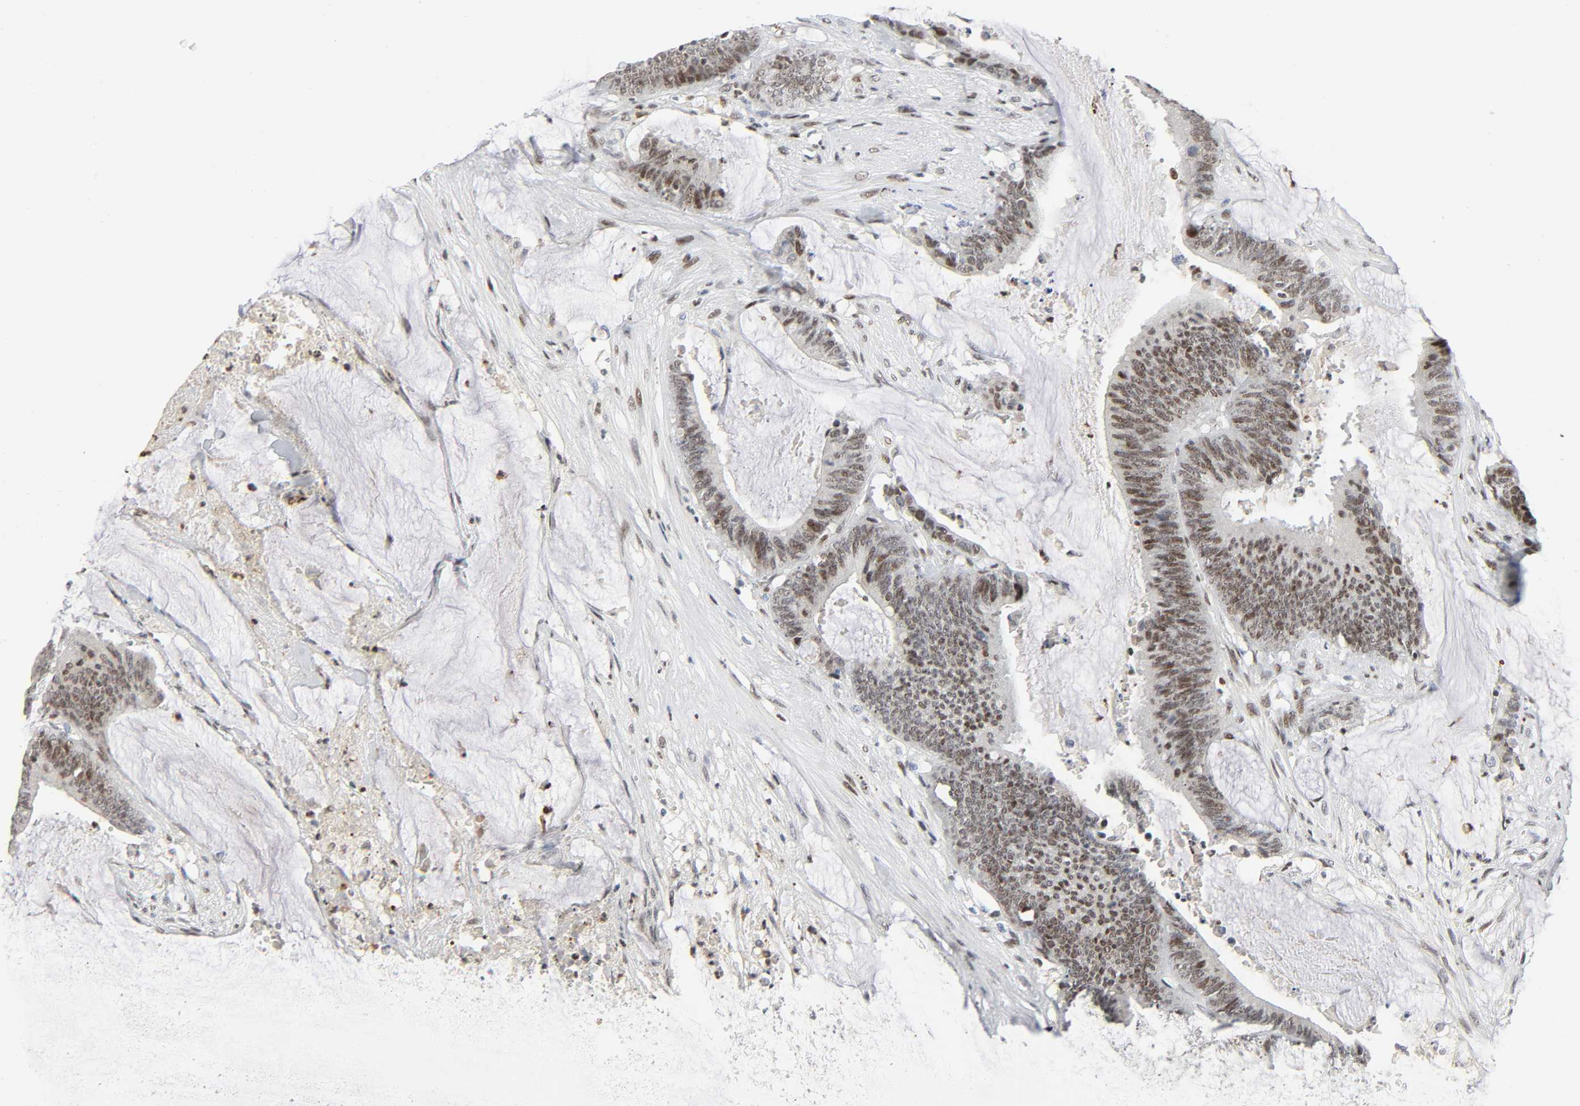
{"staining": {"intensity": "moderate", "quantity": ">75%", "location": "nuclear"}, "tissue": "colorectal cancer", "cell_type": "Tumor cells", "image_type": "cancer", "snomed": [{"axis": "morphology", "description": "Adenocarcinoma, NOS"}, {"axis": "topography", "description": "Rectum"}], "caption": "This histopathology image exhibits colorectal adenocarcinoma stained with immunohistochemistry to label a protein in brown. The nuclear of tumor cells show moderate positivity for the protein. Nuclei are counter-stained blue.", "gene": "CREBBP", "patient": {"sex": "female", "age": 66}}